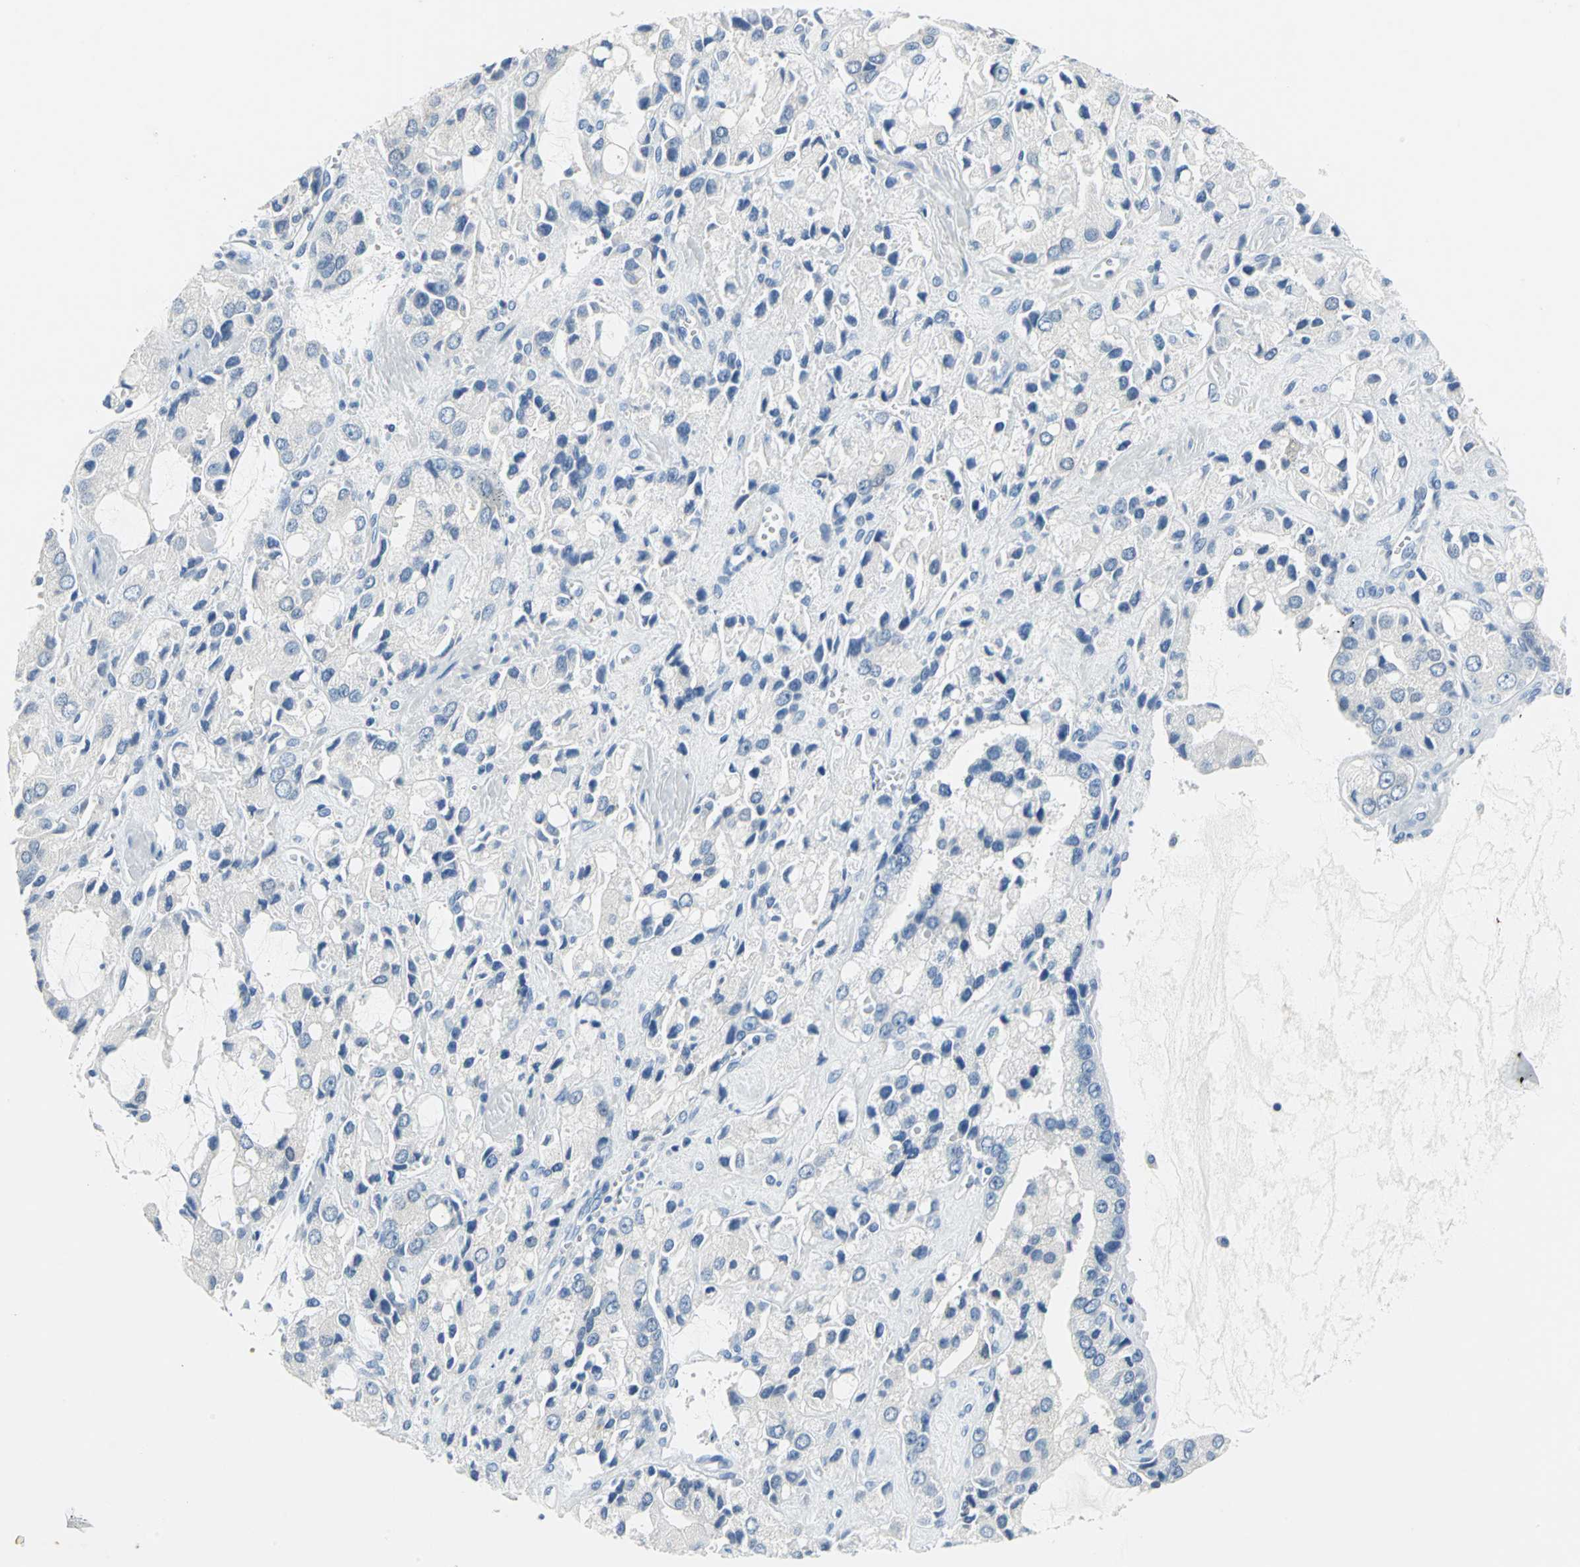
{"staining": {"intensity": "negative", "quantity": "none", "location": "none"}, "tissue": "prostate cancer", "cell_type": "Tumor cells", "image_type": "cancer", "snomed": [{"axis": "morphology", "description": "Adenocarcinoma, High grade"}, {"axis": "topography", "description": "Prostate"}], "caption": "Immunohistochemistry (IHC) histopathology image of prostate cancer (adenocarcinoma (high-grade)) stained for a protein (brown), which reveals no positivity in tumor cells.", "gene": "SFN", "patient": {"sex": "male", "age": 67}}